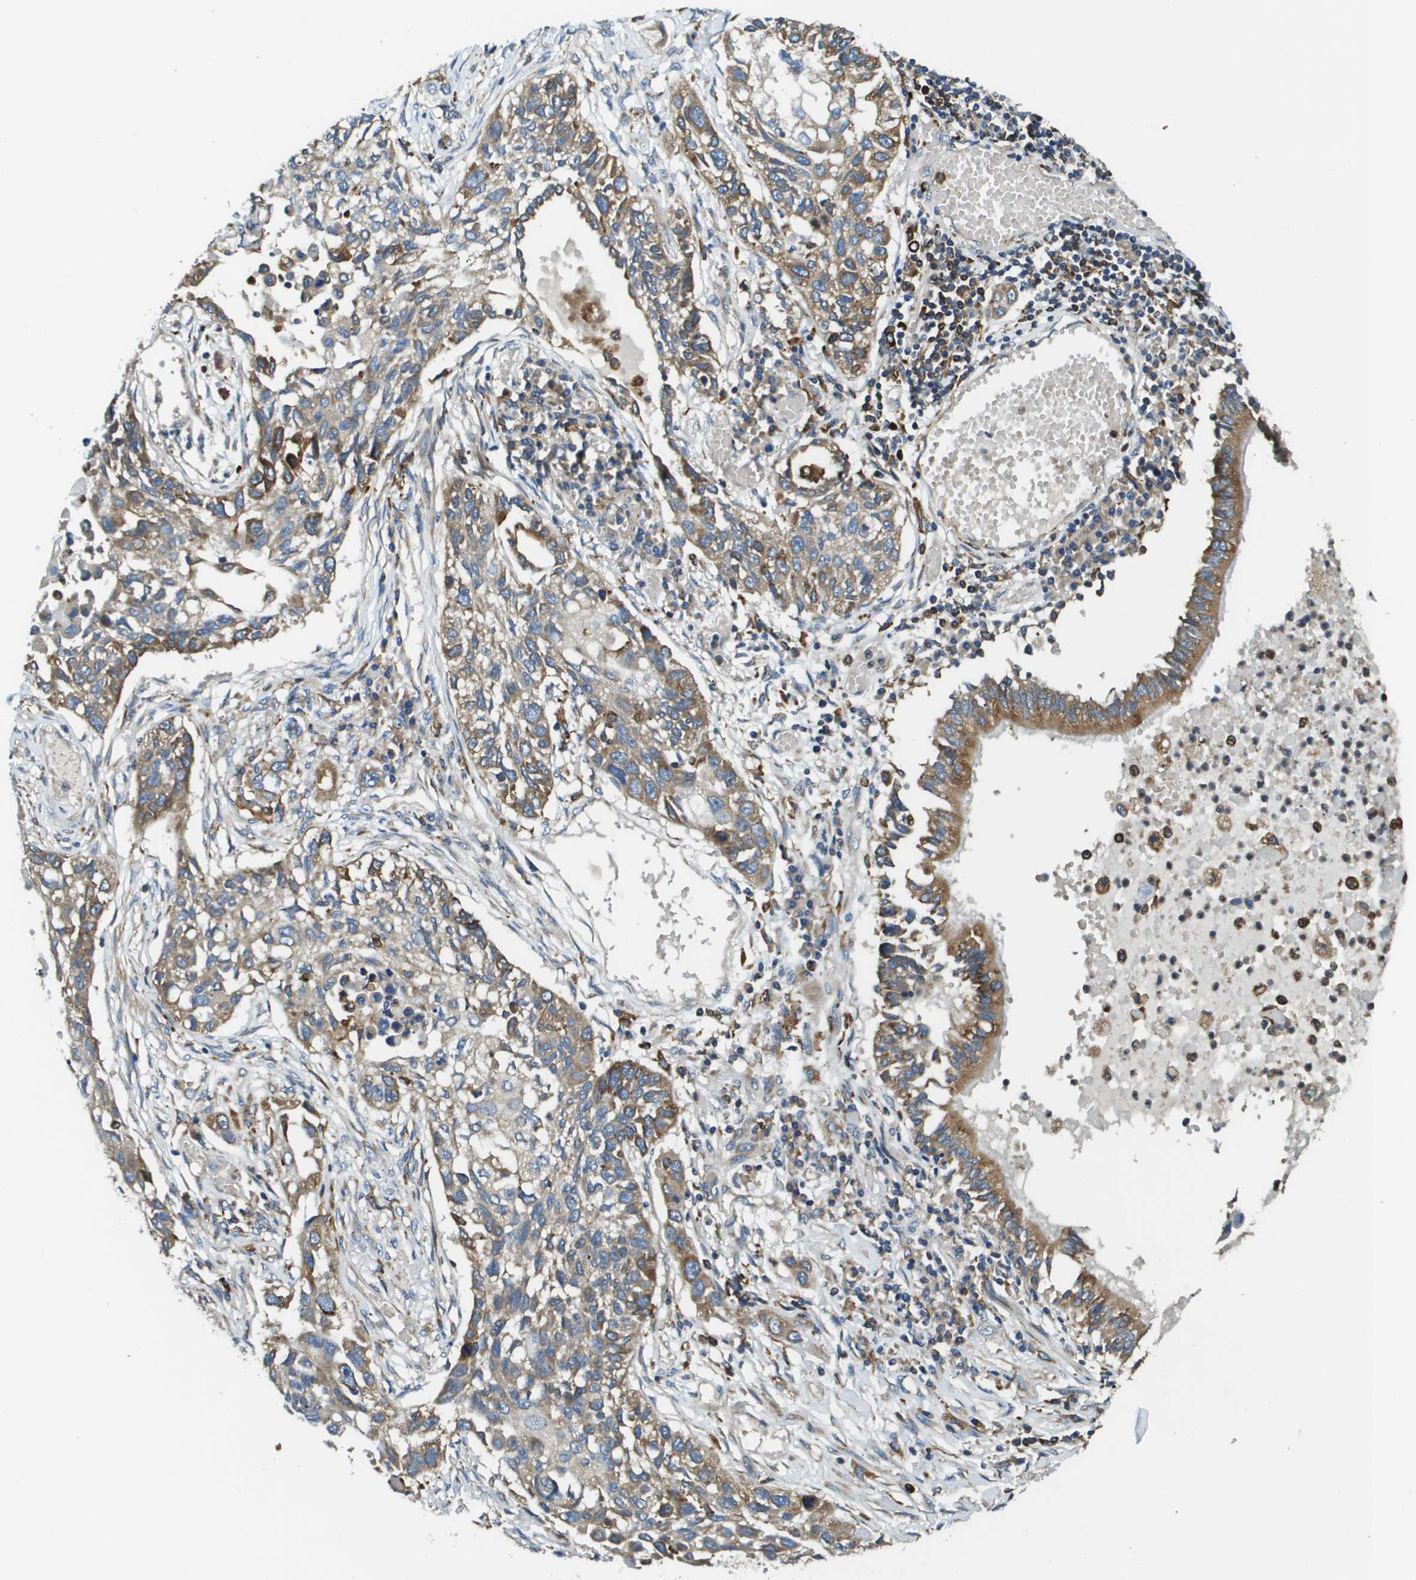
{"staining": {"intensity": "moderate", "quantity": ">75%", "location": "cytoplasmic/membranous"}, "tissue": "lung cancer", "cell_type": "Tumor cells", "image_type": "cancer", "snomed": [{"axis": "morphology", "description": "Squamous cell carcinoma, NOS"}, {"axis": "topography", "description": "Lung"}], "caption": "Brown immunohistochemical staining in lung cancer (squamous cell carcinoma) reveals moderate cytoplasmic/membranous positivity in approximately >75% of tumor cells. (brown staining indicates protein expression, while blue staining denotes nuclei).", "gene": "CNPY3", "patient": {"sex": "male", "age": 71}}